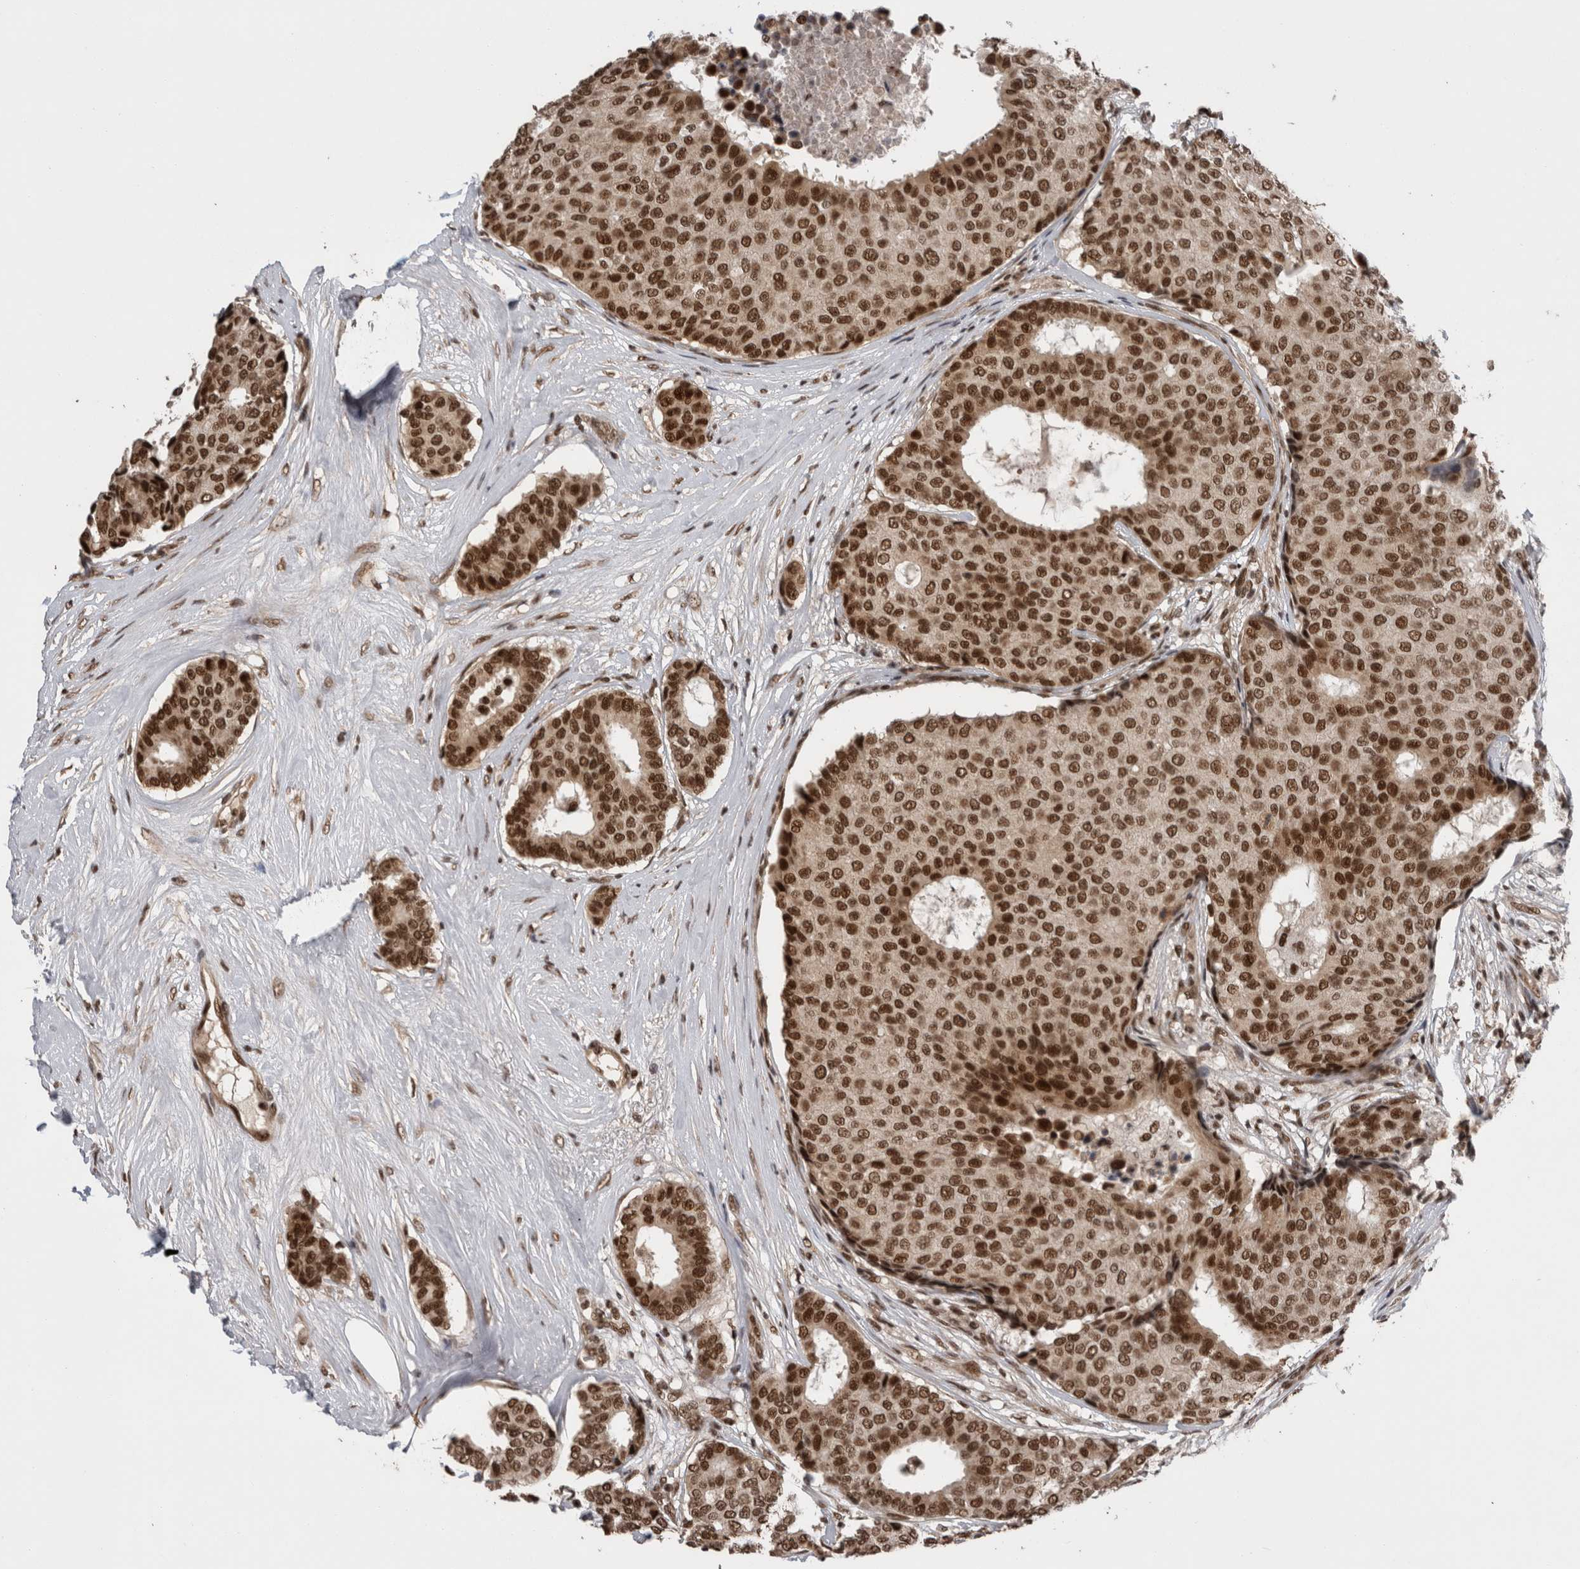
{"staining": {"intensity": "strong", "quantity": ">75%", "location": "nuclear"}, "tissue": "breast cancer", "cell_type": "Tumor cells", "image_type": "cancer", "snomed": [{"axis": "morphology", "description": "Duct carcinoma"}, {"axis": "topography", "description": "Breast"}], "caption": "Immunohistochemistry micrograph of breast cancer (intraductal carcinoma) stained for a protein (brown), which demonstrates high levels of strong nuclear staining in about >75% of tumor cells.", "gene": "CPSF2", "patient": {"sex": "female", "age": 75}}